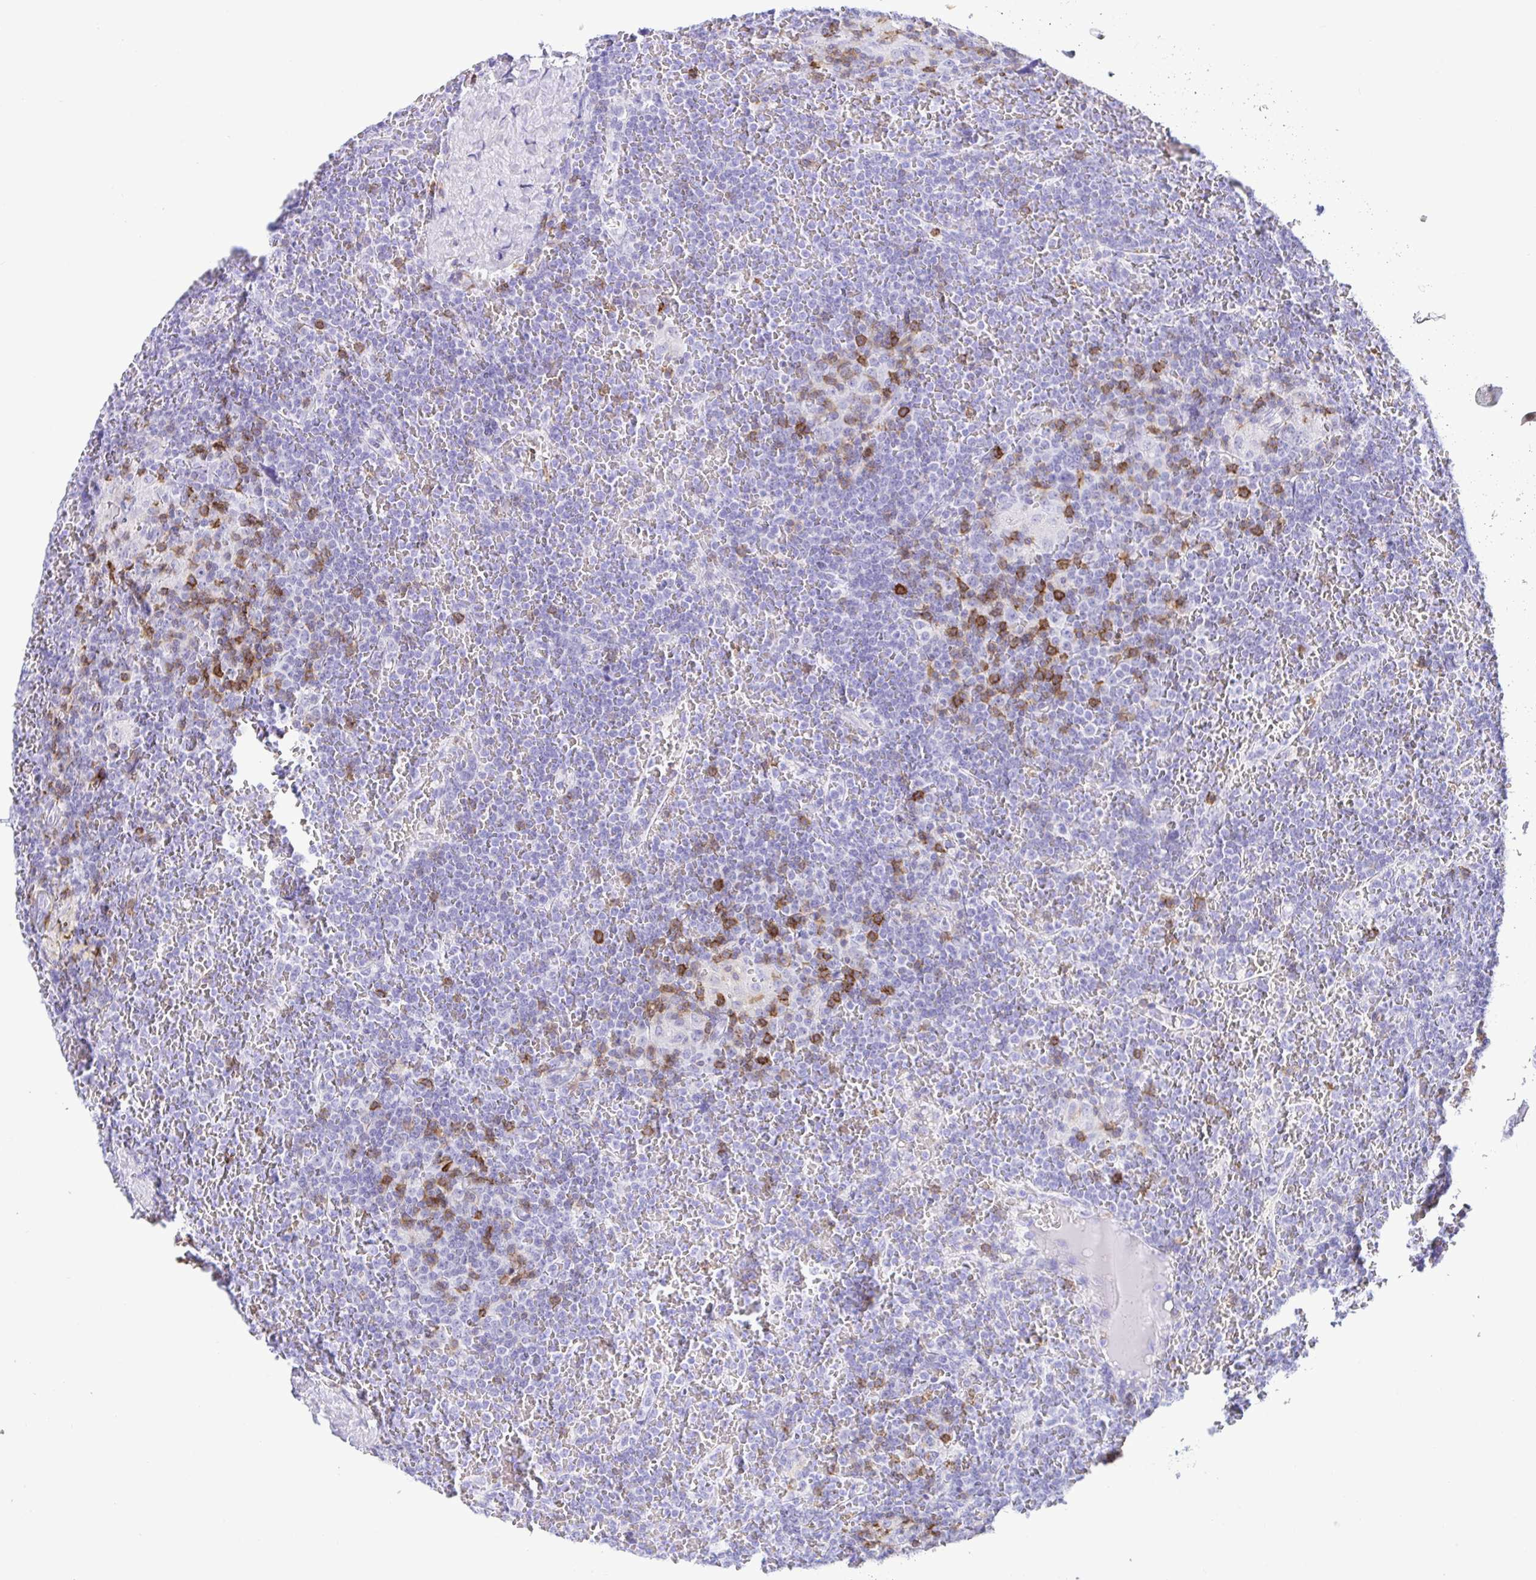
{"staining": {"intensity": "negative", "quantity": "none", "location": "none"}, "tissue": "lymphoma", "cell_type": "Tumor cells", "image_type": "cancer", "snomed": [{"axis": "morphology", "description": "Malignant lymphoma, non-Hodgkin's type, Low grade"}, {"axis": "topography", "description": "Spleen"}], "caption": "Photomicrograph shows no significant protein positivity in tumor cells of lymphoma. Nuclei are stained in blue.", "gene": "CD5", "patient": {"sex": "female", "age": 19}}